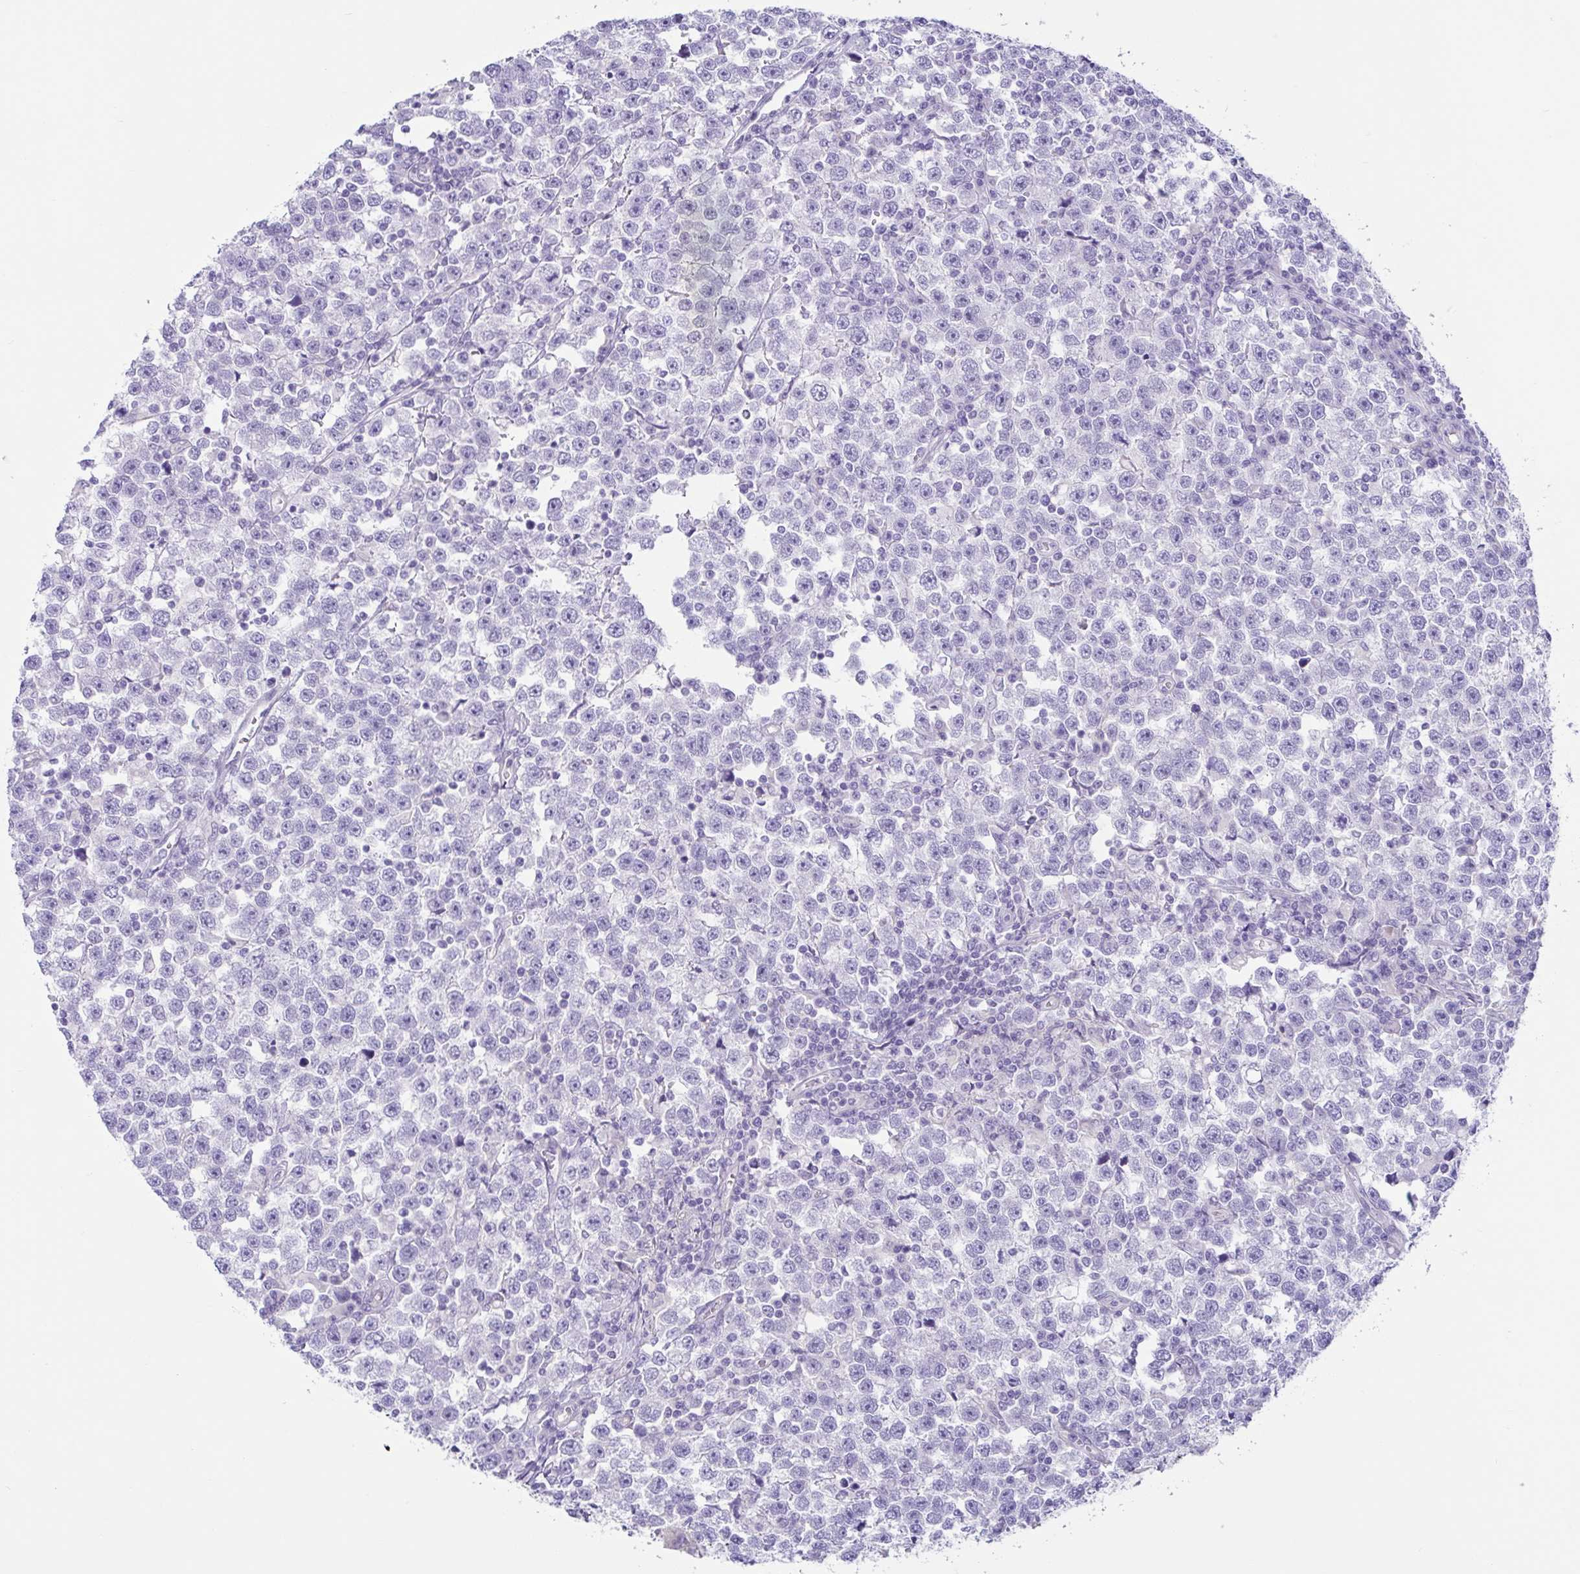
{"staining": {"intensity": "negative", "quantity": "none", "location": "none"}, "tissue": "testis cancer", "cell_type": "Tumor cells", "image_type": "cancer", "snomed": [{"axis": "morphology", "description": "Seminoma, NOS"}, {"axis": "topography", "description": "Testis"}], "caption": "Immunohistochemistry of testis cancer (seminoma) shows no positivity in tumor cells.", "gene": "TNNI2", "patient": {"sex": "male", "age": 43}}